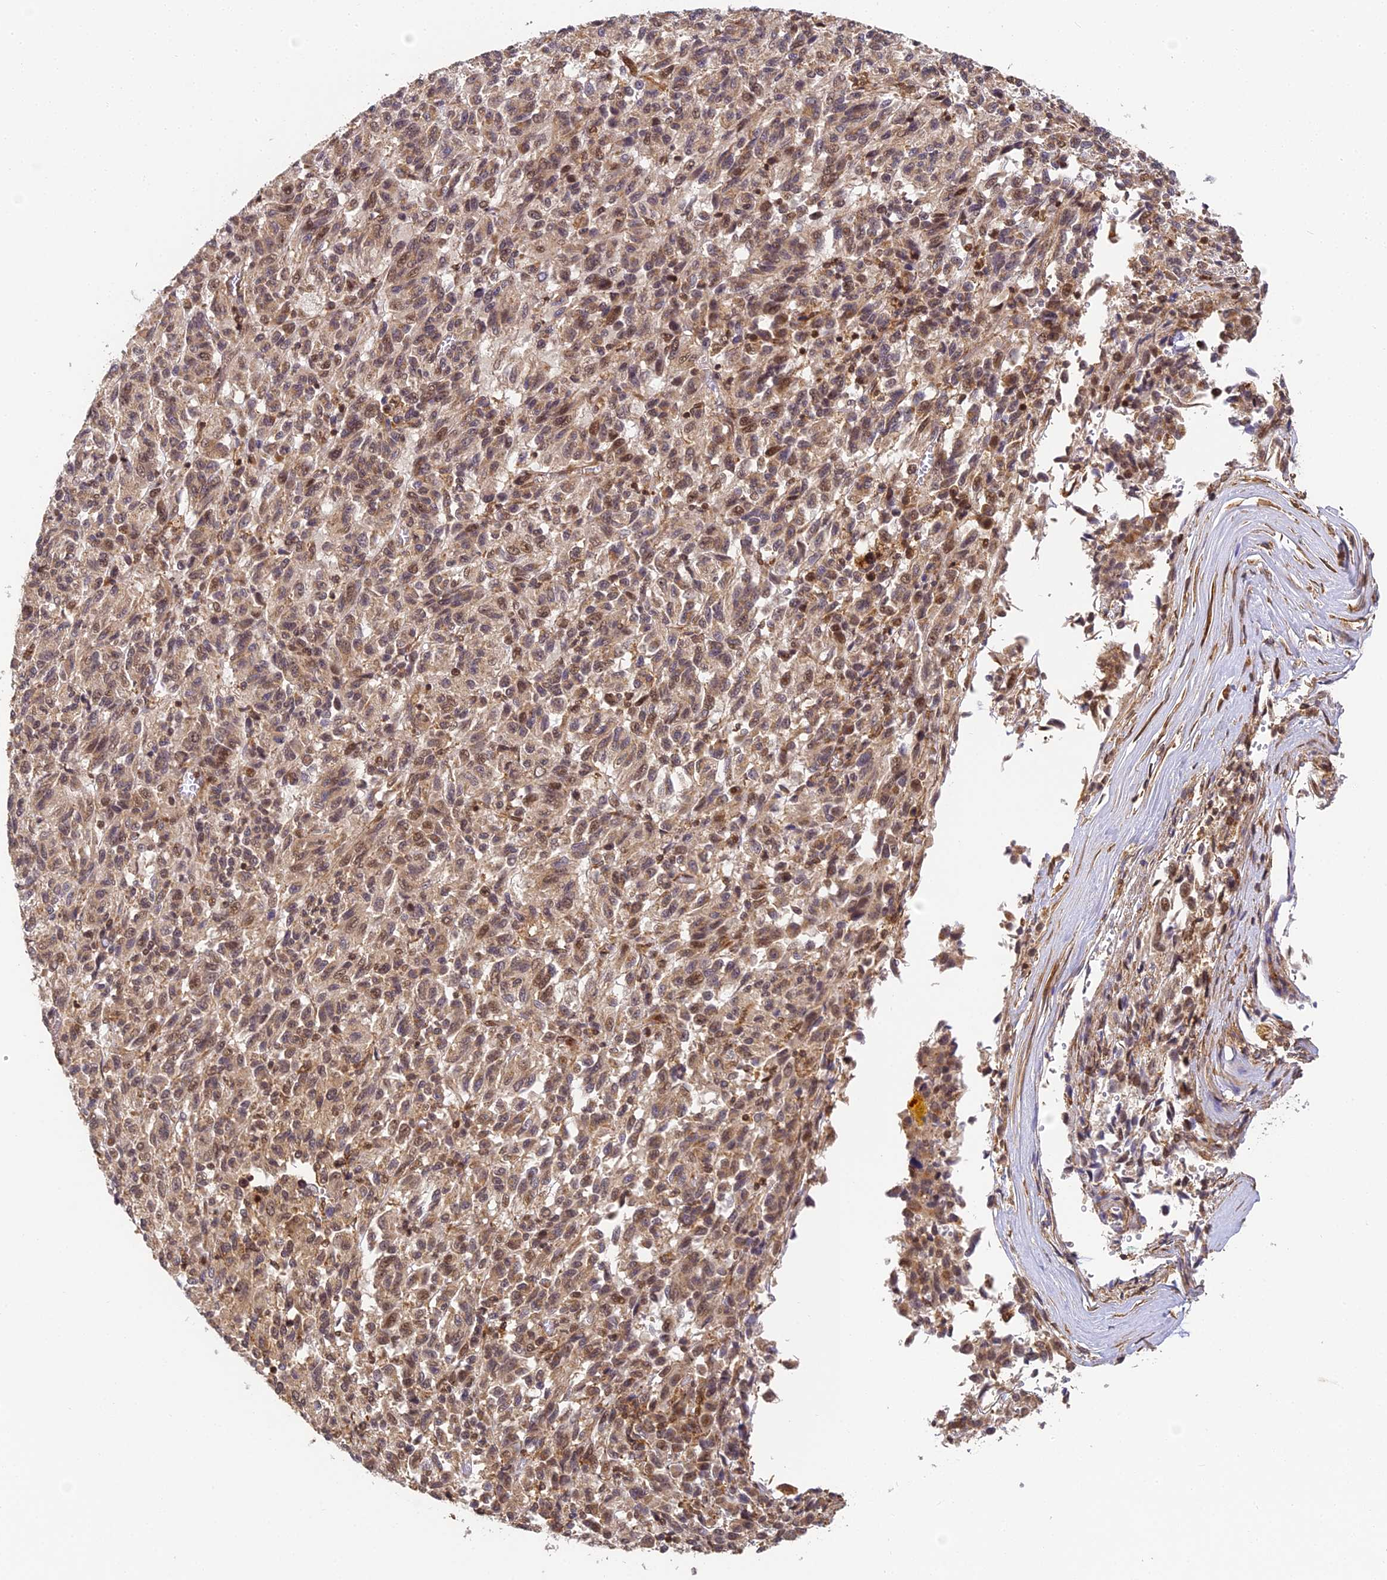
{"staining": {"intensity": "weak", "quantity": "25%-75%", "location": "cytoplasmic/membranous,nuclear"}, "tissue": "melanoma", "cell_type": "Tumor cells", "image_type": "cancer", "snomed": [{"axis": "morphology", "description": "Malignant melanoma, Metastatic site"}, {"axis": "topography", "description": "Lung"}], "caption": "Immunohistochemical staining of human melanoma shows low levels of weak cytoplasmic/membranous and nuclear protein staining in approximately 25%-75% of tumor cells. The staining is performed using DAB brown chromogen to label protein expression. The nuclei are counter-stained blue using hematoxylin.", "gene": "ZNF443", "patient": {"sex": "male", "age": 64}}